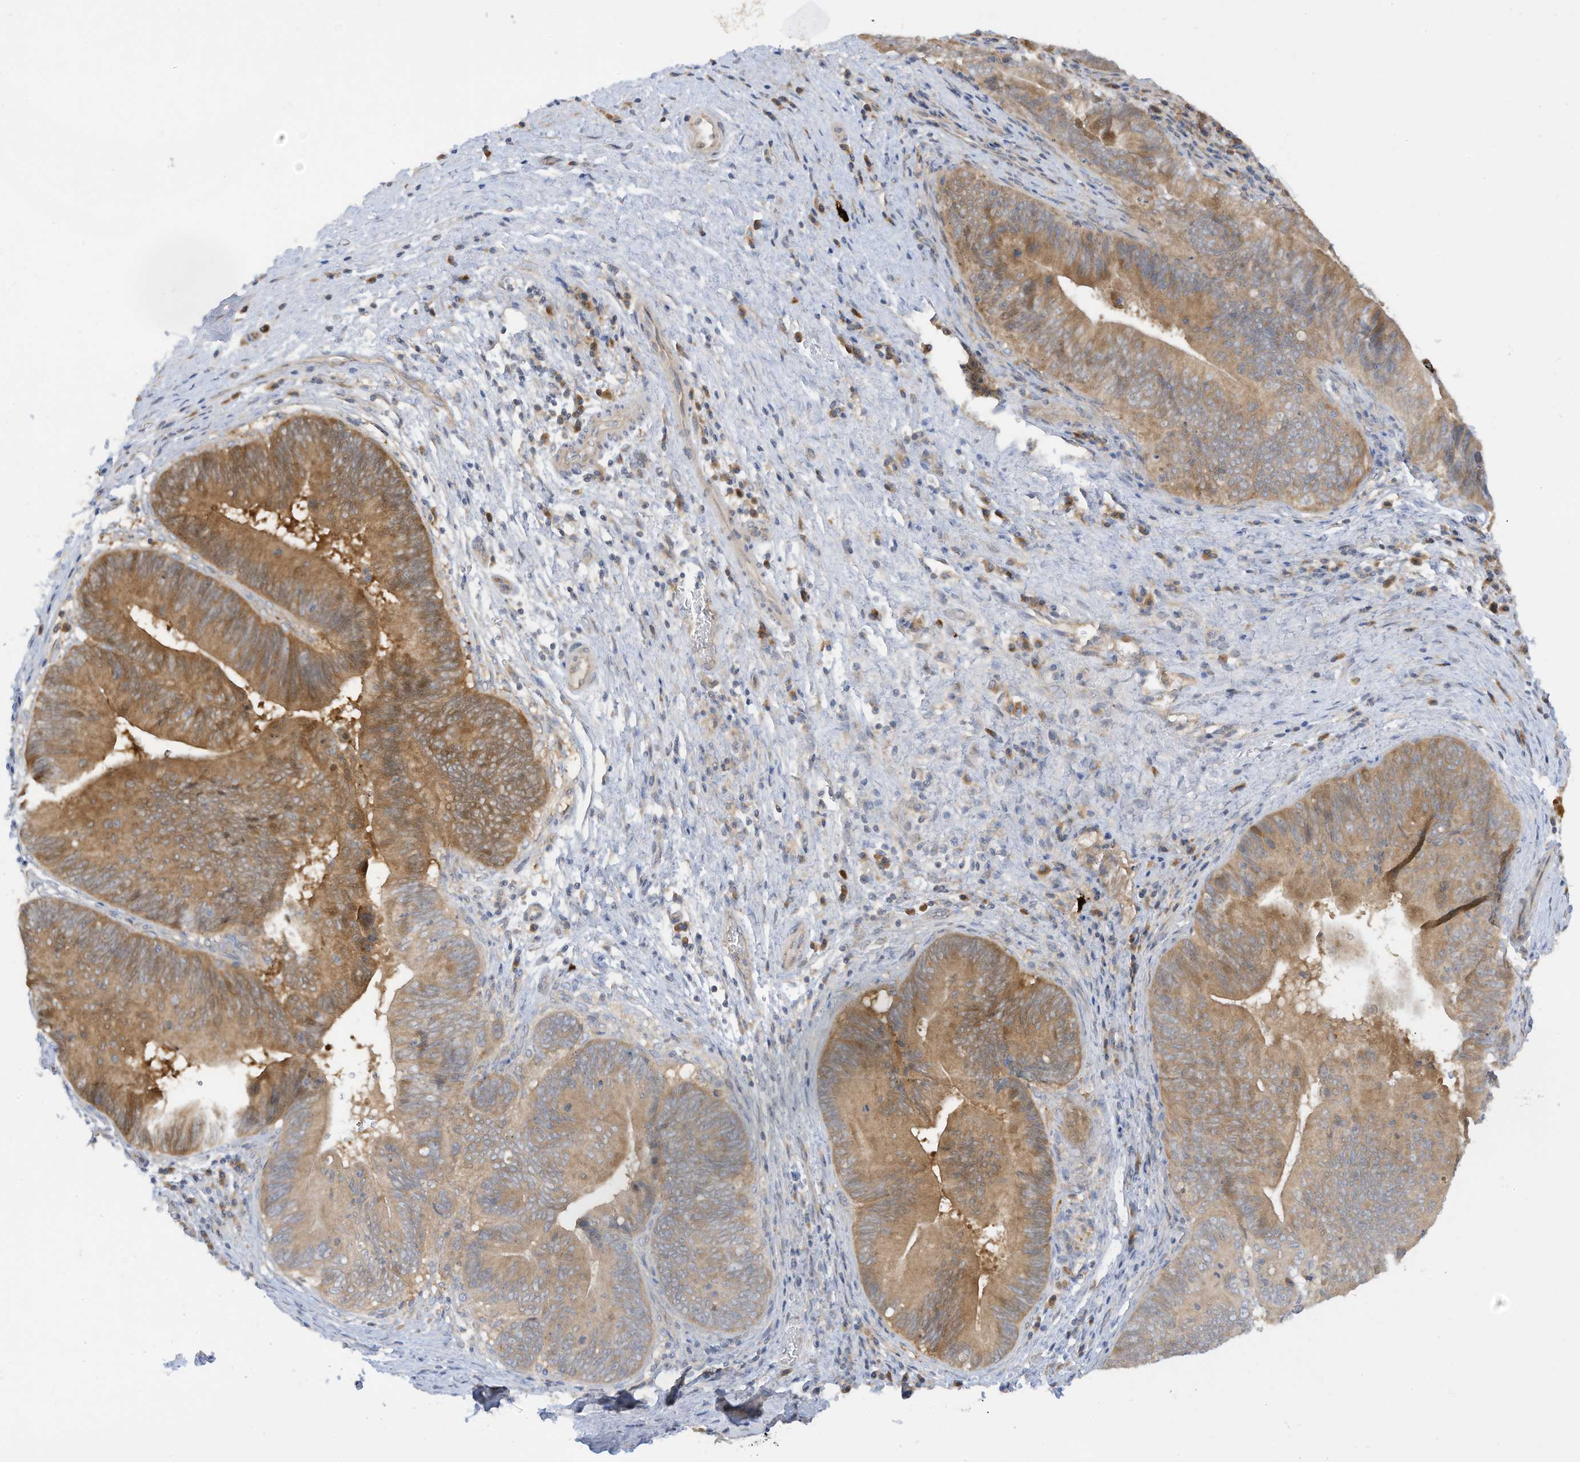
{"staining": {"intensity": "moderate", "quantity": "25%-75%", "location": "cytoplasmic/membranous"}, "tissue": "pancreatic cancer", "cell_type": "Tumor cells", "image_type": "cancer", "snomed": [{"axis": "morphology", "description": "Adenocarcinoma, NOS"}, {"axis": "topography", "description": "Pancreas"}], "caption": "About 25%-75% of tumor cells in pancreatic adenocarcinoma exhibit moderate cytoplasmic/membranous protein staining as visualized by brown immunohistochemical staining.", "gene": "LRRN2", "patient": {"sex": "male", "age": 63}}